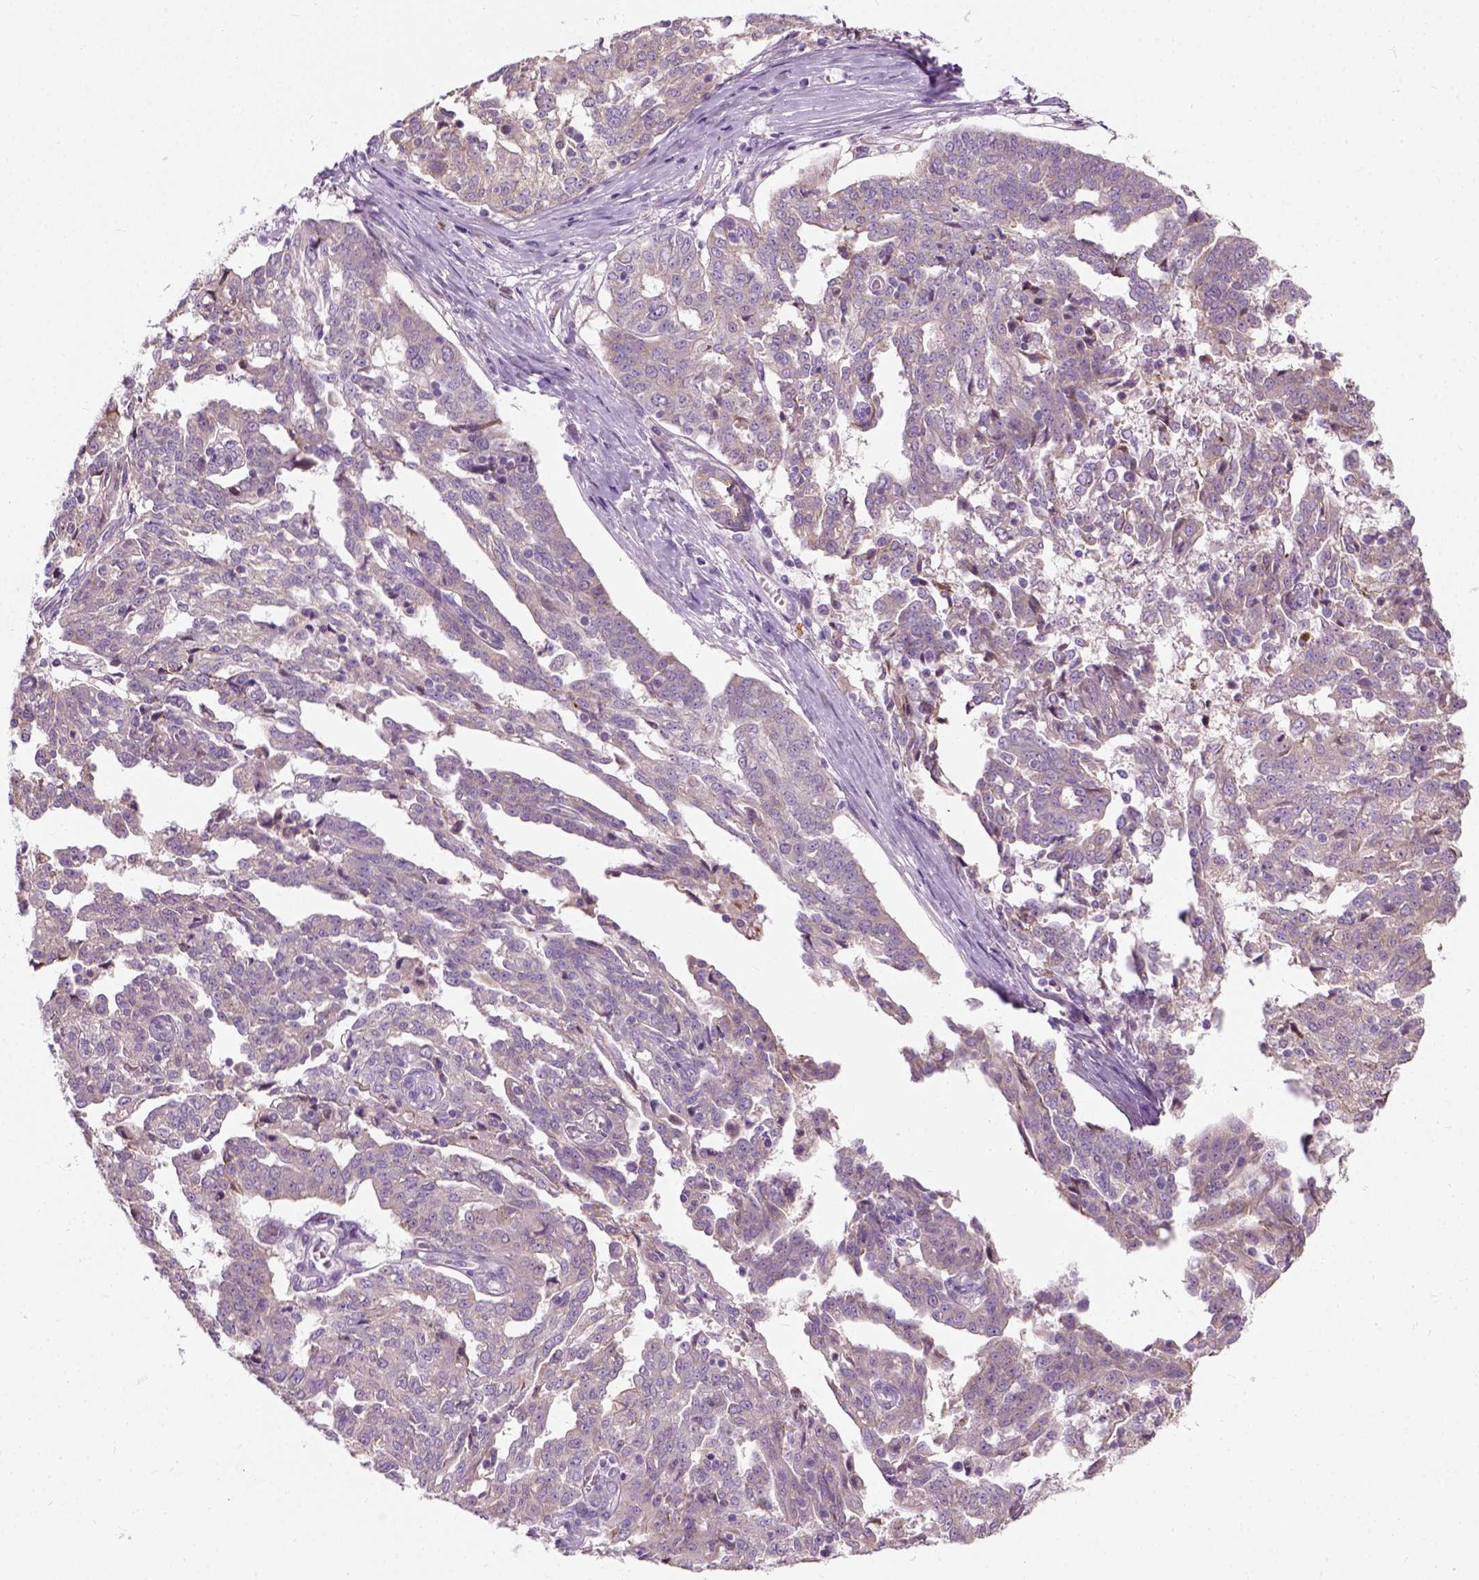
{"staining": {"intensity": "negative", "quantity": "none", "location": "none"}, "tissue": "ovarian cancer", "cell_type": "Tumor cells", "image_type": "cancer", "snomed": [{"axis": "morphology", "description": "Cystadenocarcinoma, serous, NOS"}, {"axis": "topography", "description": "Ovary"}], "caption": "IHC photomicrograph of neoplastic tissue: ovarian cancer stained with DAB (3,3'-diaminobenzidine) reveals no significant protein positivity in tumor cells.", "gene": "TRIM72", "patient": {"sex": "female", "age": 67}}